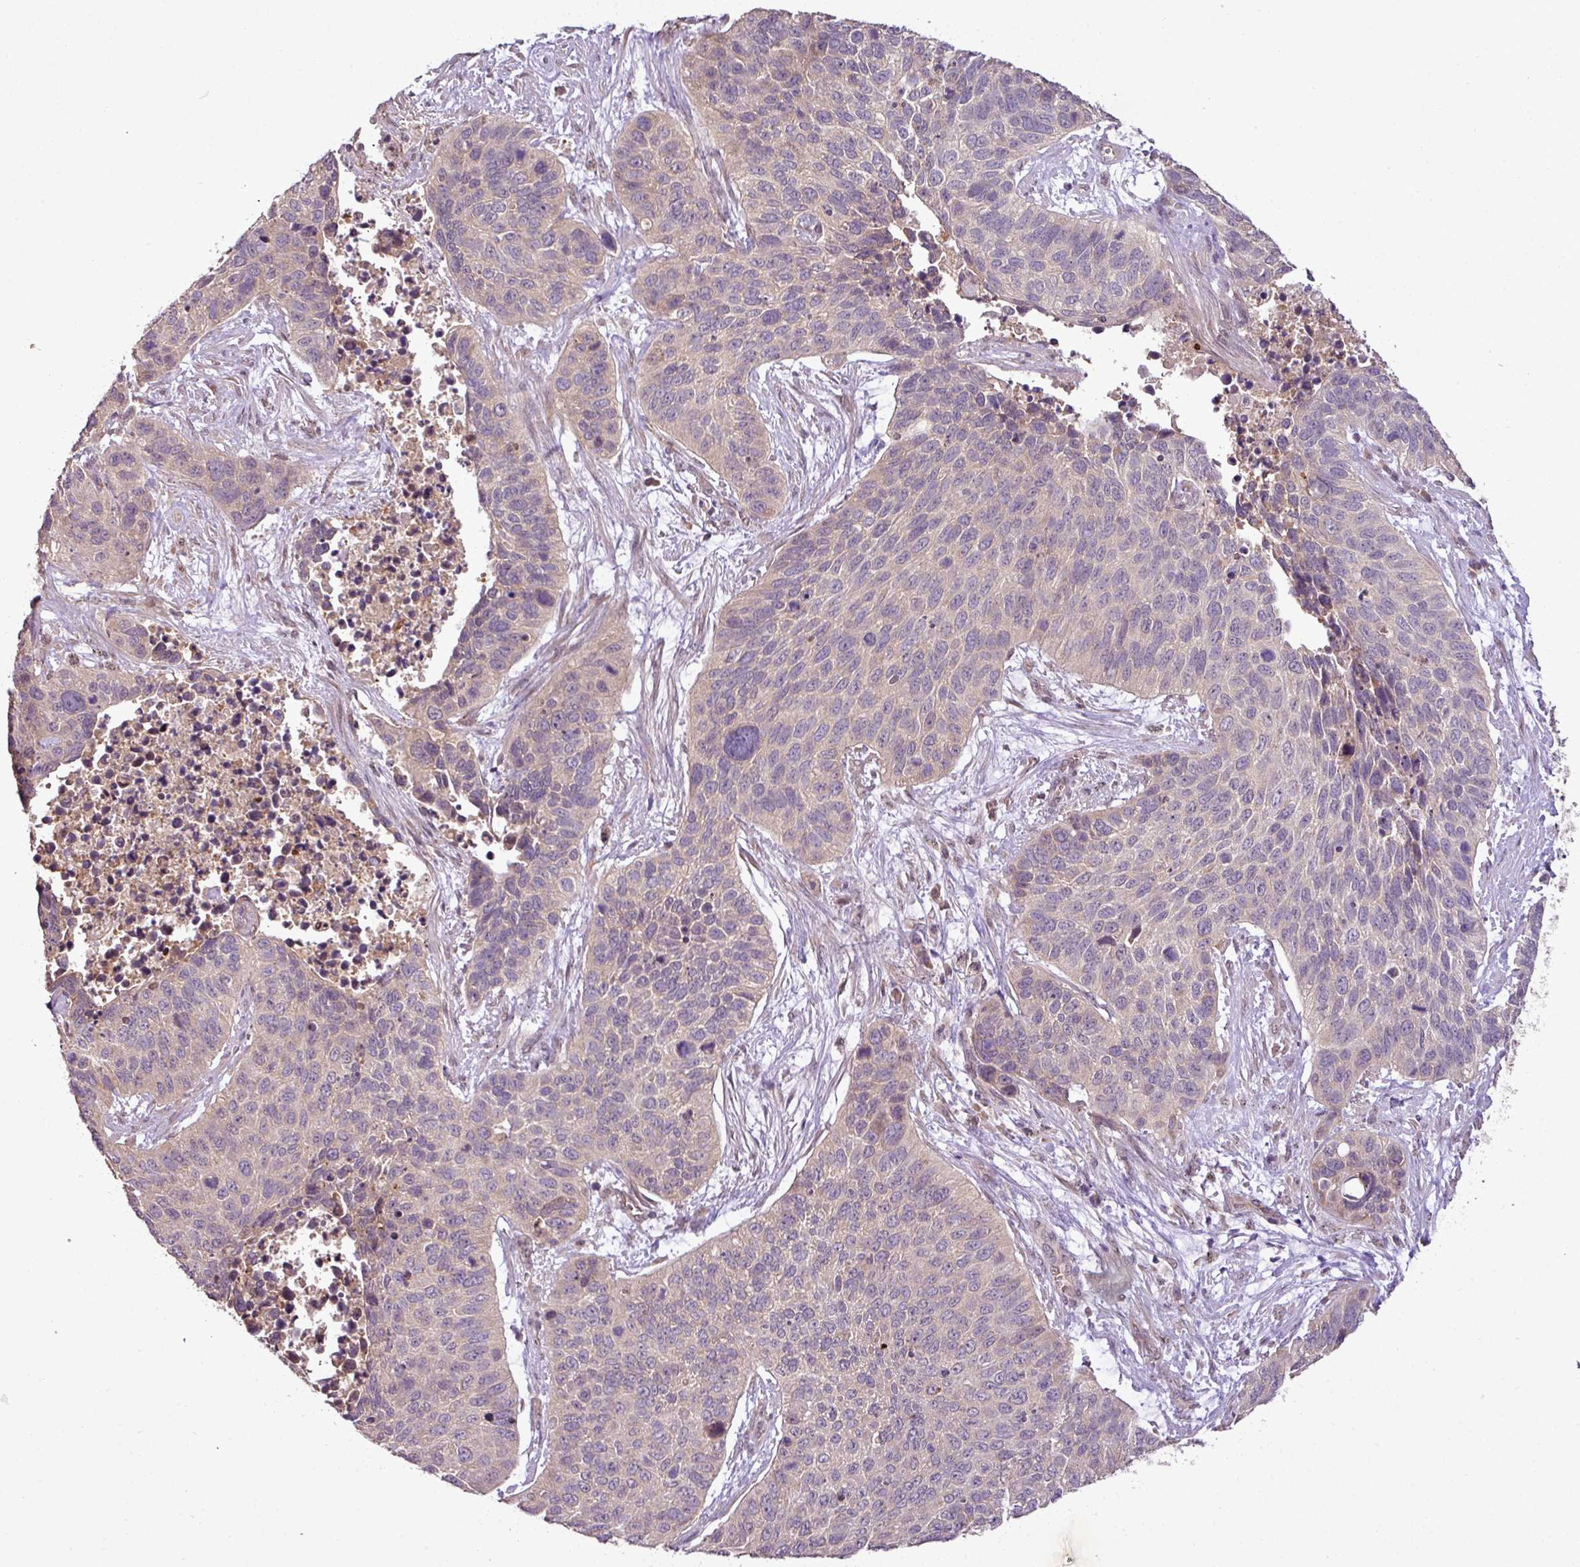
{"staining": {"intensity": "weak", "quantity": "<25%", "location": "cytoplasmic/membranous"}, "tissue": "lung cancer", "cell_type": "Tumor cells", "image_type": "cancer", "snomed": [{"axis": "morphology", "description": "Squamous cell carcinoma, NOS"}, {"axis": "topography", "description": "Lung"}], "caption": "Tumor cells are negative for brown protein staining in squamous cell carcinoma (lung).", "gene": "DNAAF4", "patient": {"sex": "male", "age": 62}}